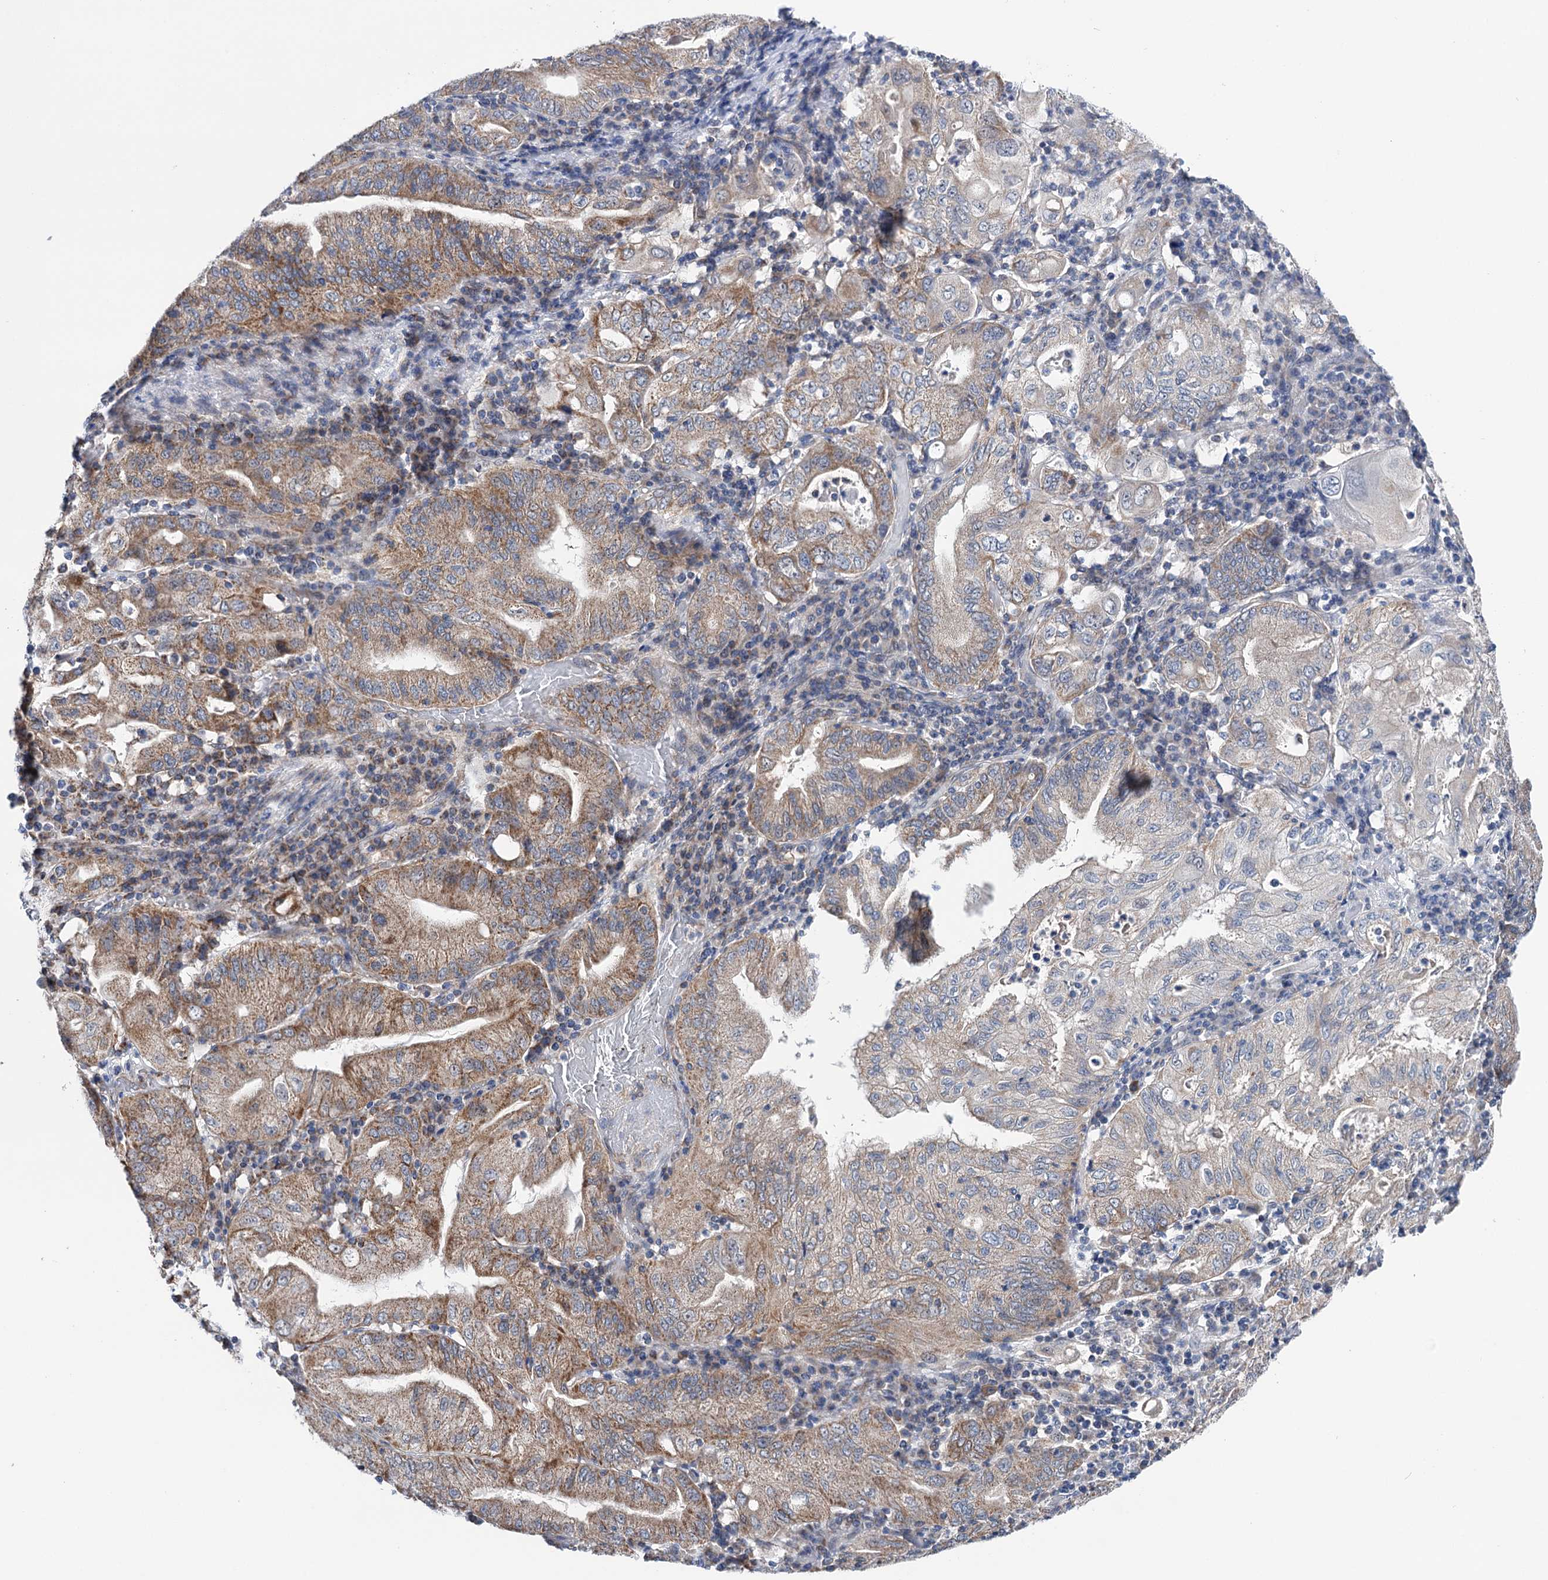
{"staining": {"intensity": "moderate", "quantity": ">75%", "location": "cytoplasmic/membranous"}, "tissue": "stomach cancer", "cell_type": "Tumor cells", "image_type": "cancer", "snomed": [{"axis": "morphology", "description": "Normal tissue, NOS"}, {"axis": "morphology", "description": "Adenocarcinoma, NOS"}, {"axis": "topography", "description": "Esophagus"}, {"axis": "topography", "description": "Stomach, upper"}, {"axis": "topography", "description": "Peripheral nerve tissue"}], "caption": "Immunohistochemistry of human stomach cancer (adenocarcinoma) shows medium levels of moderate cytoplasmic/membranous positivity in about >75% of tumor cells.", "gene": "SUCLA2", "patient": {"sex": "male", "age": 62}}